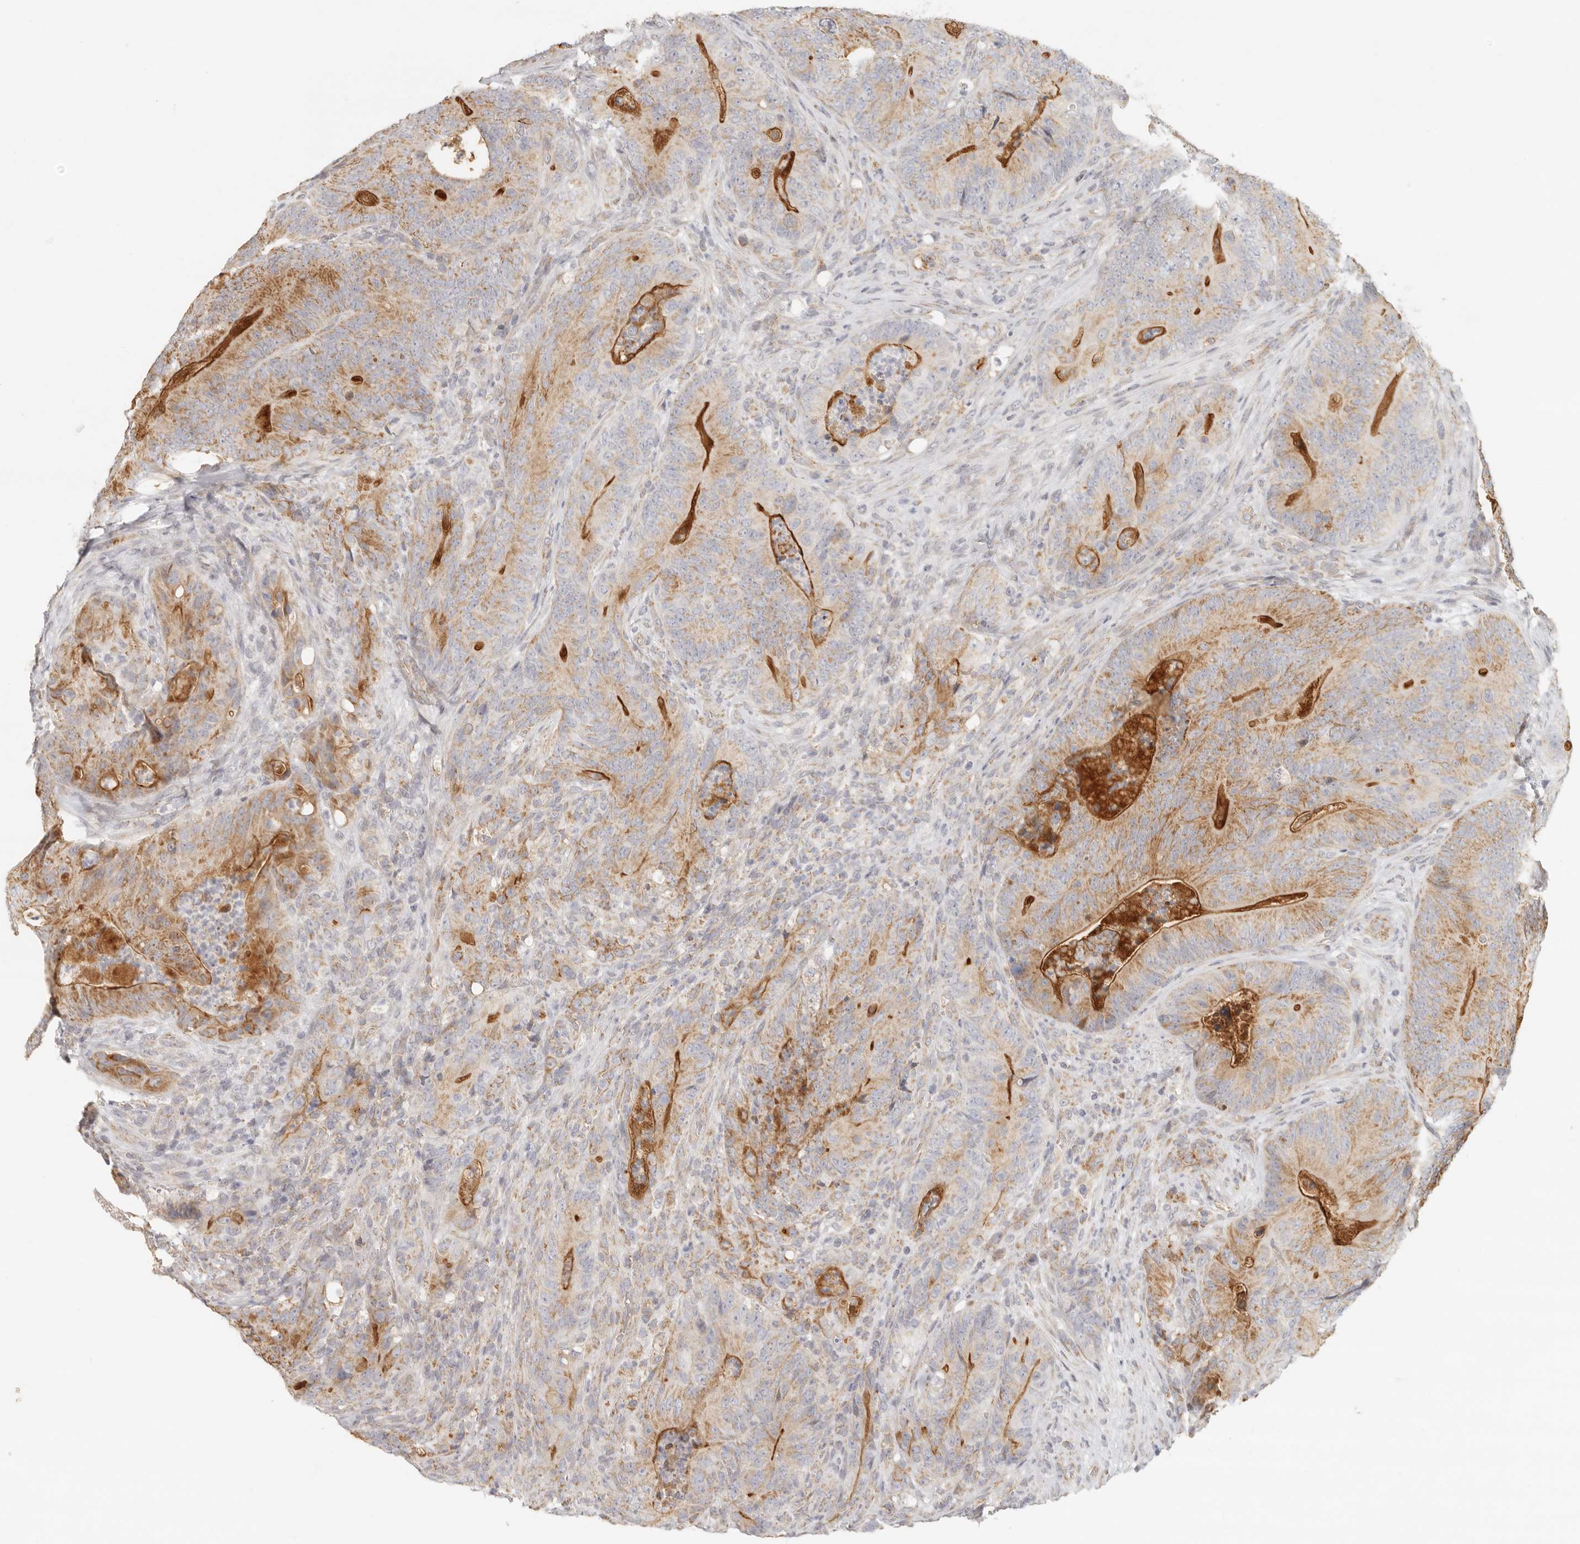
{"staining": {"intensity": "moderate", "quantity": "25%-75%", "location": "cytoplasmic/membranous"}, "tissue": "colorectal cancer", "cell_type": "Tumor cells", "image_type": "cancer", "snomed": [{"axis": "morphology", "description": "Normal tissue, NOS"}, {"axis": "topography", "description": "Colon"}], "caption": "Colorectal cancer stained with a brown dye shows moderate cytoplasmic/membranous positive positivity in about 25%-75% of tumor cells.", "gene": "KDF1", "patient": {"sex": "female", "age": 82}}